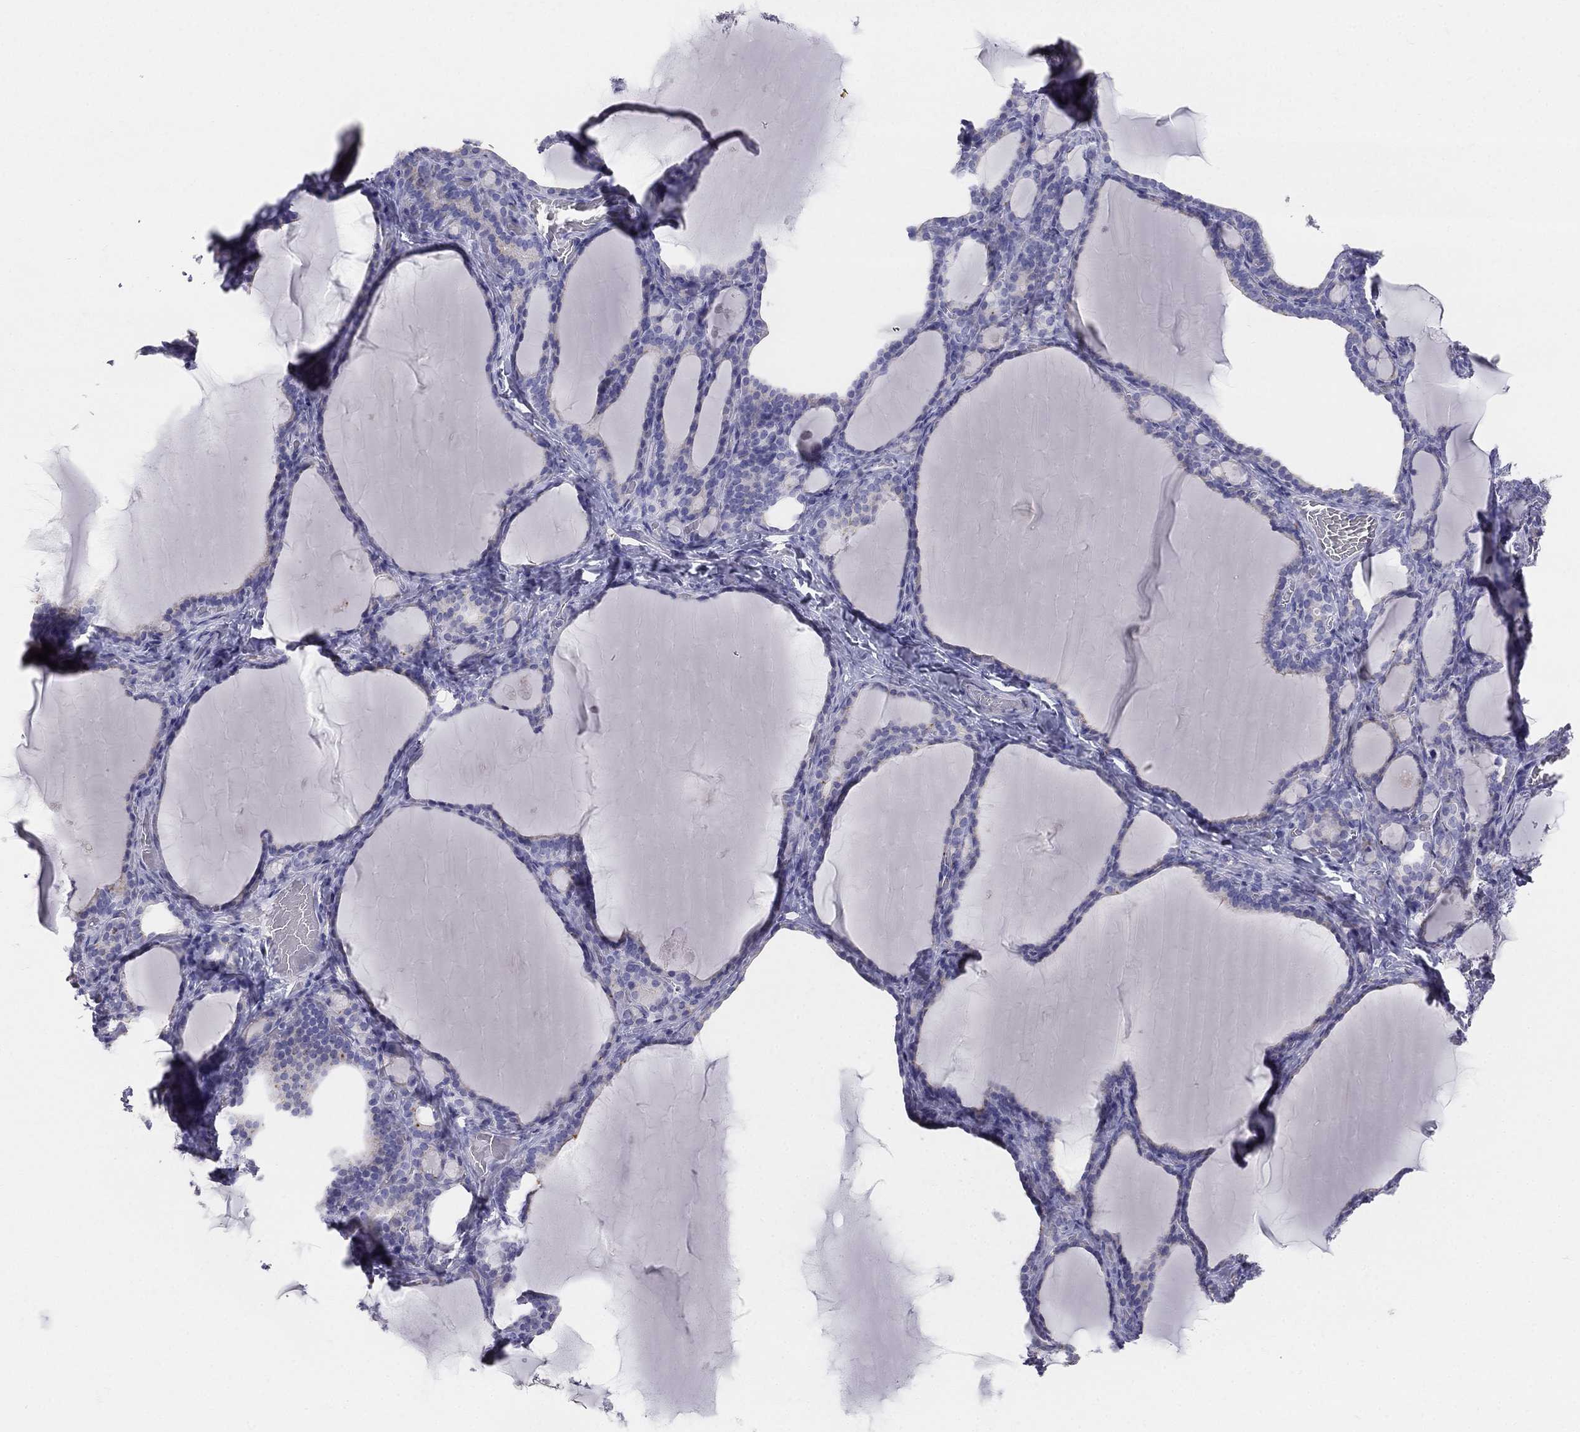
{"staining": {"intensity": "negative", "quantity": "none", "location": "none"}, "tissue": "thyroid gland", "cell_type": "Glandular cells", "image_type": "normal", "snomed": [{"axis": "morphology", "description": "Normal tissue, NOS"}, {"axis": "morphology", "description": "Hyperplasia, NOS"}, {"axis": "topography", "description": "Thyroid gland"}], "caption": "Photomicrograph shows no protein expression in glandular cells of benign thyroid gland. (DAB immunohistochemistry visualized using brightfield microscopy, high magnification).", "gene": "ALOXE3", "patient": {"sex": "female", "age": 27}}